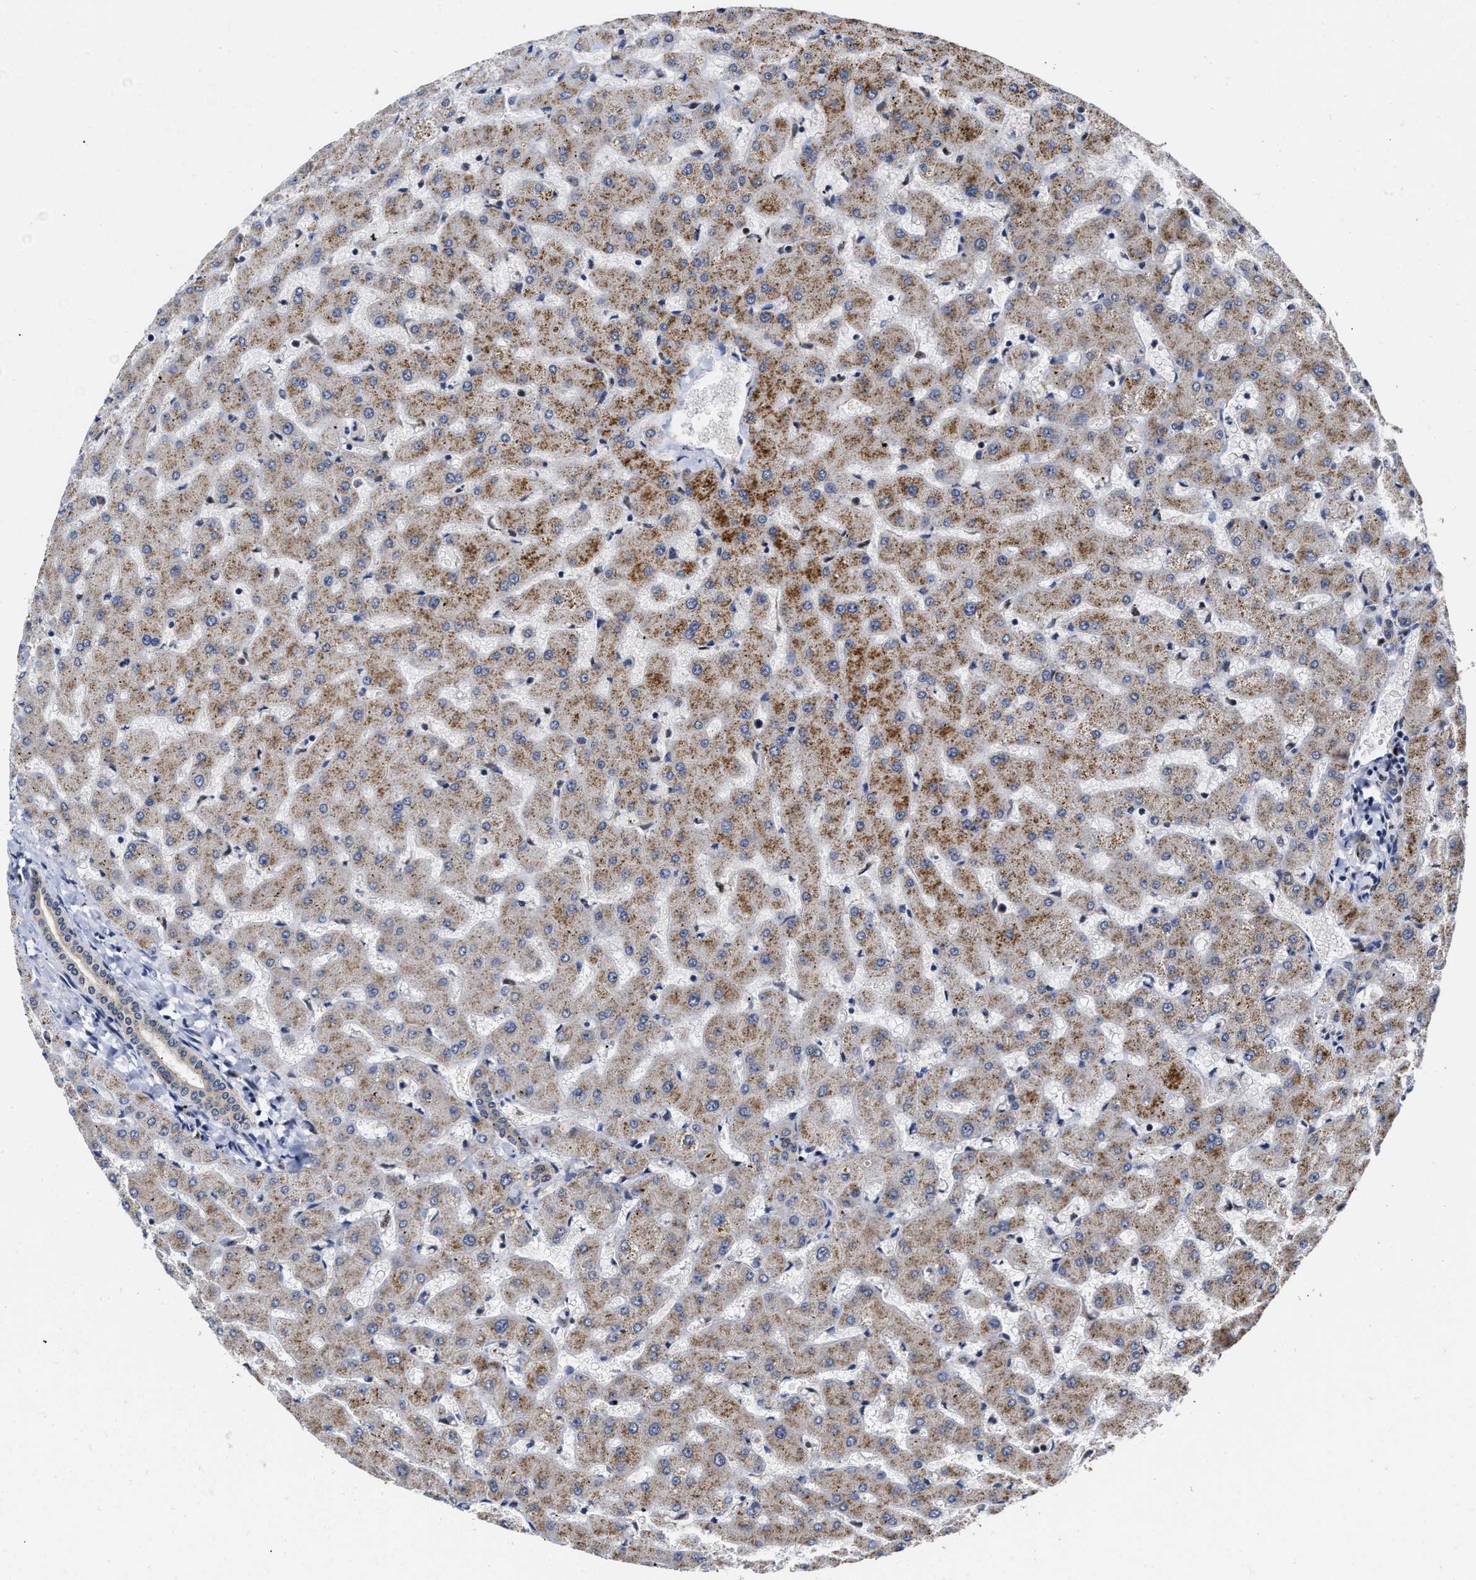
{"staining": {"intensity": "negative", "quantity": "none", "location": "none"}, "tissue": "liver", "cell_type": "Cholangiocytes", "image_type": "normal", "snomed": [{"axis": "morphology", "description": "Normal tissue, NOS"}, {"axis": "topography", "description": "Liver"}], "caption": "DAB (3,3'-diaminobenzidine) immunohistochemical staining of unremarkable liver displays no significant expression in cholangiocytes.", "gene": "CLIP2", "patient": {"sex": "female", "age": 63}}